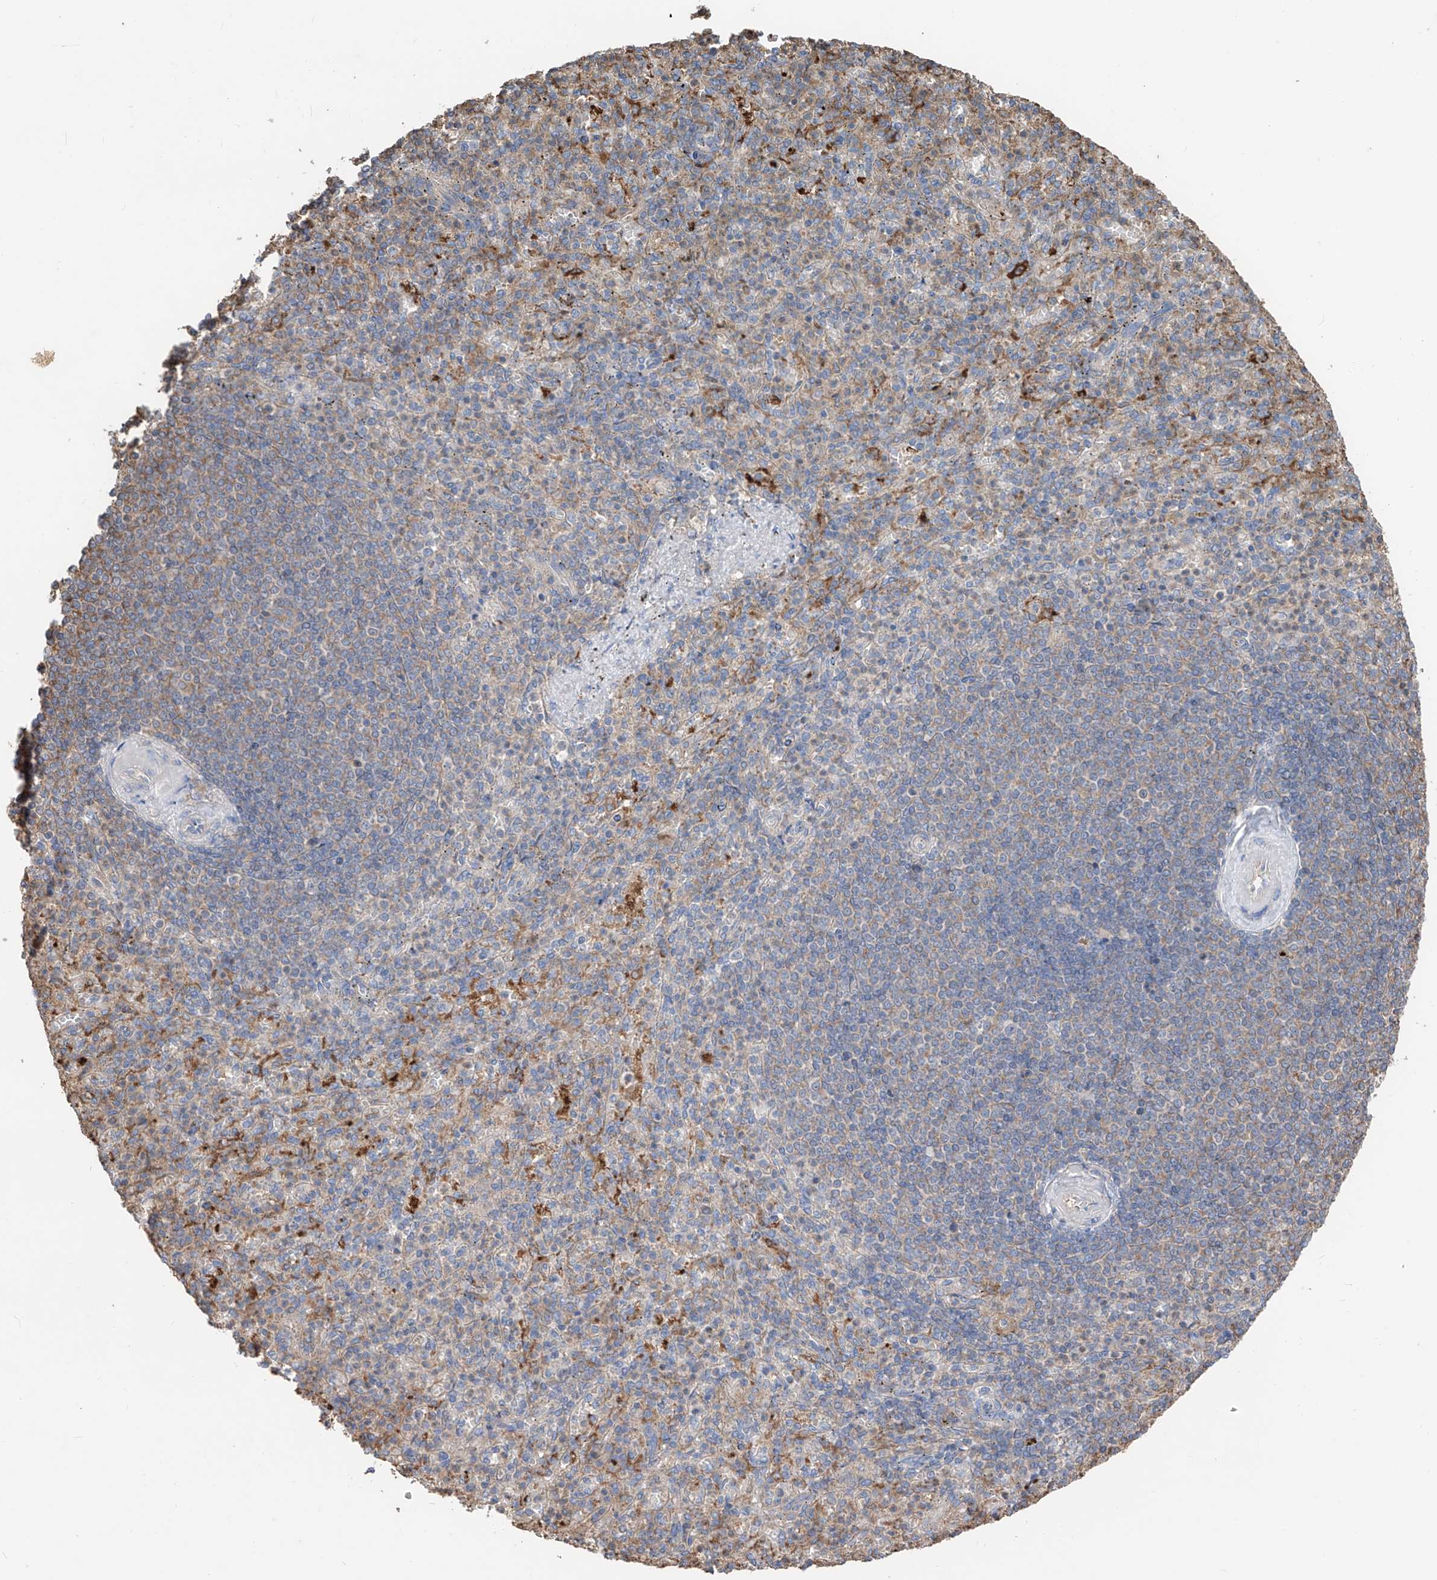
{"staining": {"intensity": "moderate", "quantity": "<25%", "location": "cytoplasmic/membranous"}, "tissue": "spleen", "cell_type": "Cells in red pulp", "image_type": "normal", "snomed": [{"axis": "morphology", "description": "Normal tissue, NOS"}, {"axis": "topography", "description": "Spleen"}], "caption": "Protein staining exhibits moderate cytoplasmic/membranous expression in approximately <25% of cells in red pulp in unremarkable spleen. (DAB (3,3'-diaminobenzidine) = brown stain, brightfield microscopy at high magnification).", "gene": "EDN1", "patient": {"sex": "female", "age": 74}}